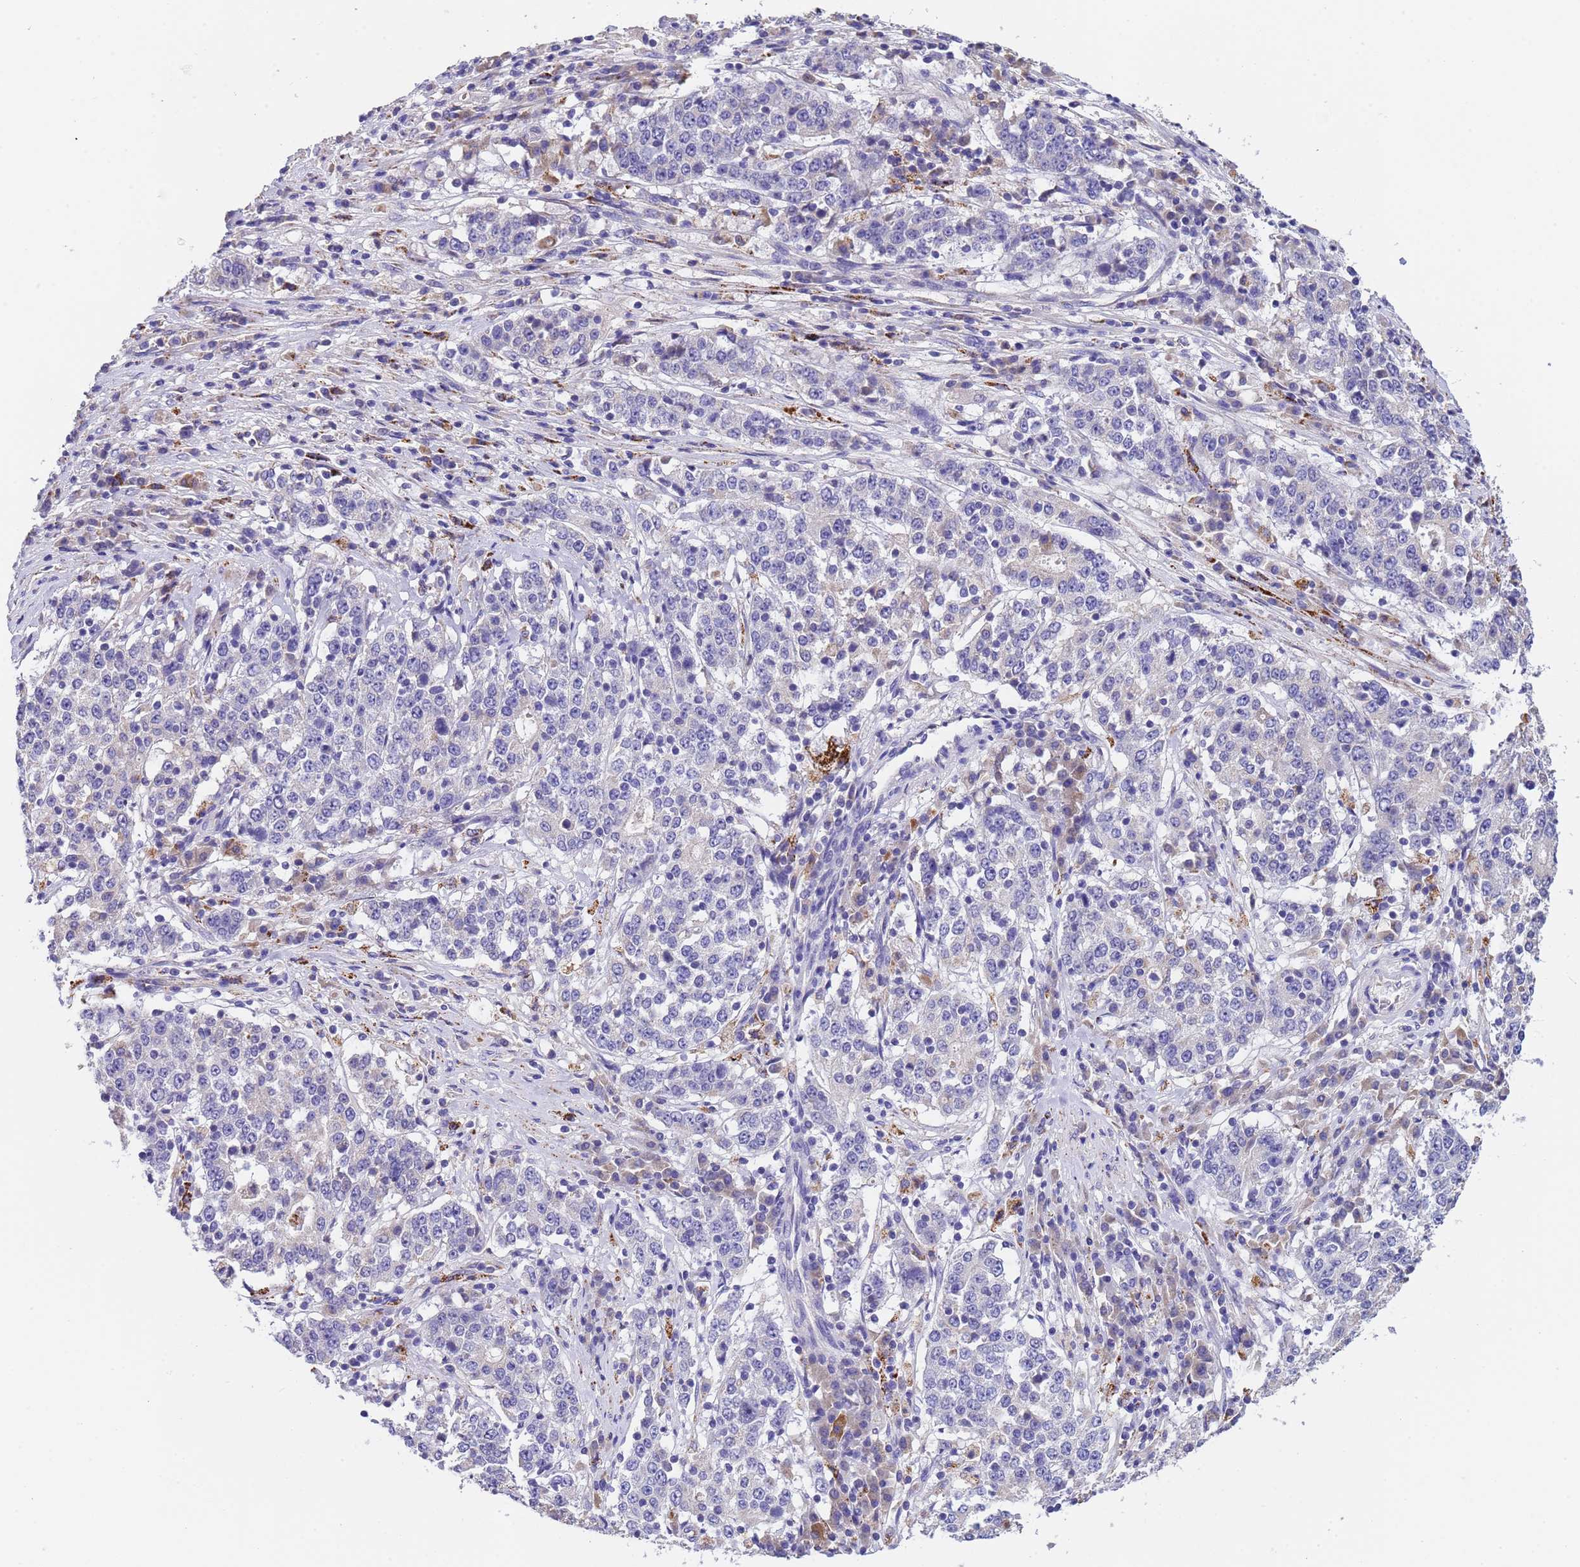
{"staining": {"intensity": "negative", "quantity": "none", "location": "none"}, "tissue": "stomach cancer", "cell_type": "Tumor cells", "image_type": "cancer", "snomed": [{"axis": "morphology", "description": "Adenocarcinoma, NOS"}, {"axis": "topography", "description": "Stomach"}], "caption": "Tumor cells show no significant protein staining in adenocarcinoma (stomach). (IHC, brightfield microscopy, high magnification).", "gene": "SLC24A3", "patient": {"sex": "male", "age": 59}}